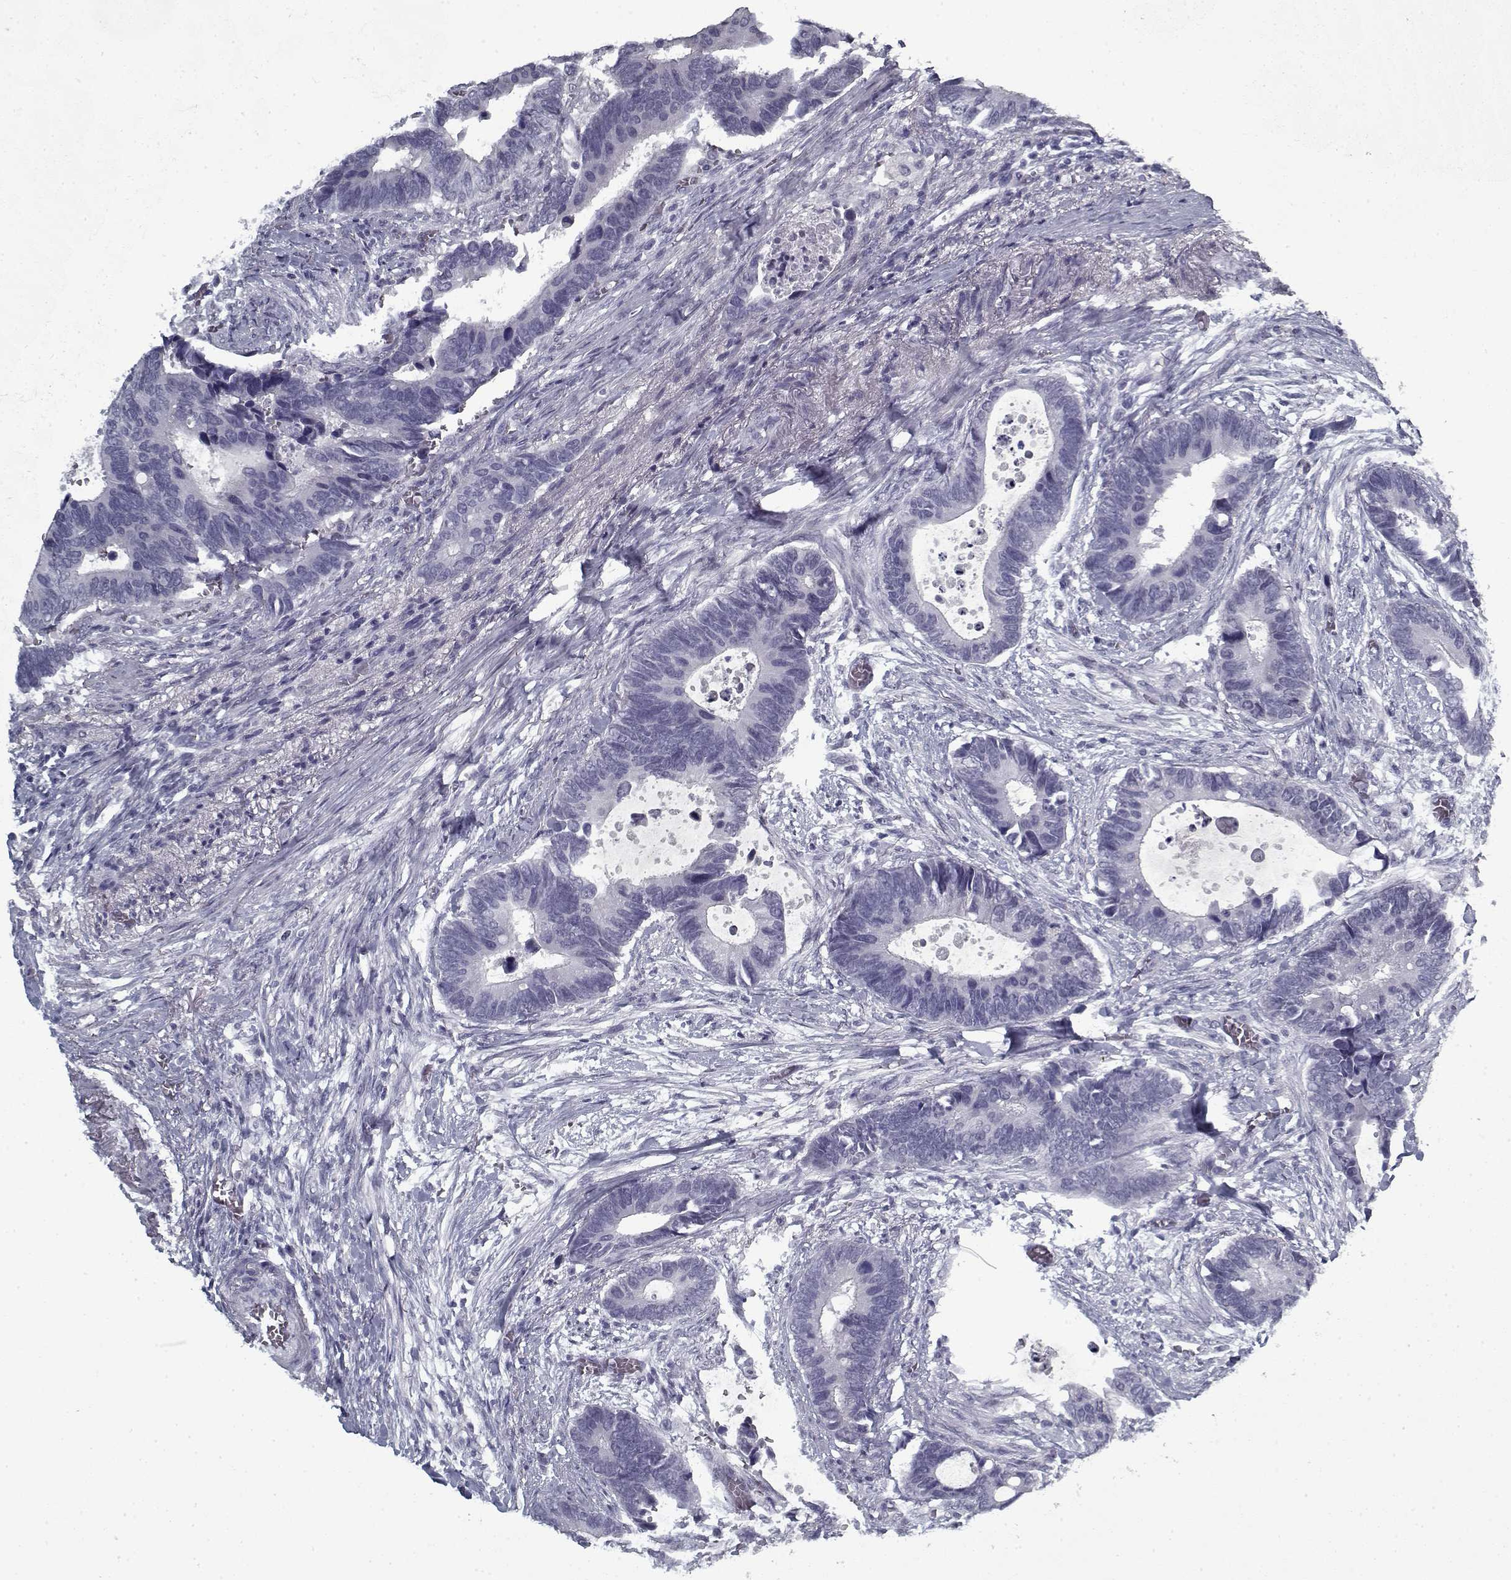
{"staining": {"intensity": "negative", "quantity": "none", "location": "none"}, "tissue": "colorectal cancer", "cell_type": "Tumor cells", "image_type": "cancer", "snomed": [{"axis": "morphology", "description": "Adenocarcinoma, NOS"}, {"axis": "topography", "description": "Colon"}], "caption": "Tumor cells show no significant protein expression in colorectal cancer (adenocarcinoma).", "gene": "RNF32", "patient": {"sex": "male", "age": 49}}